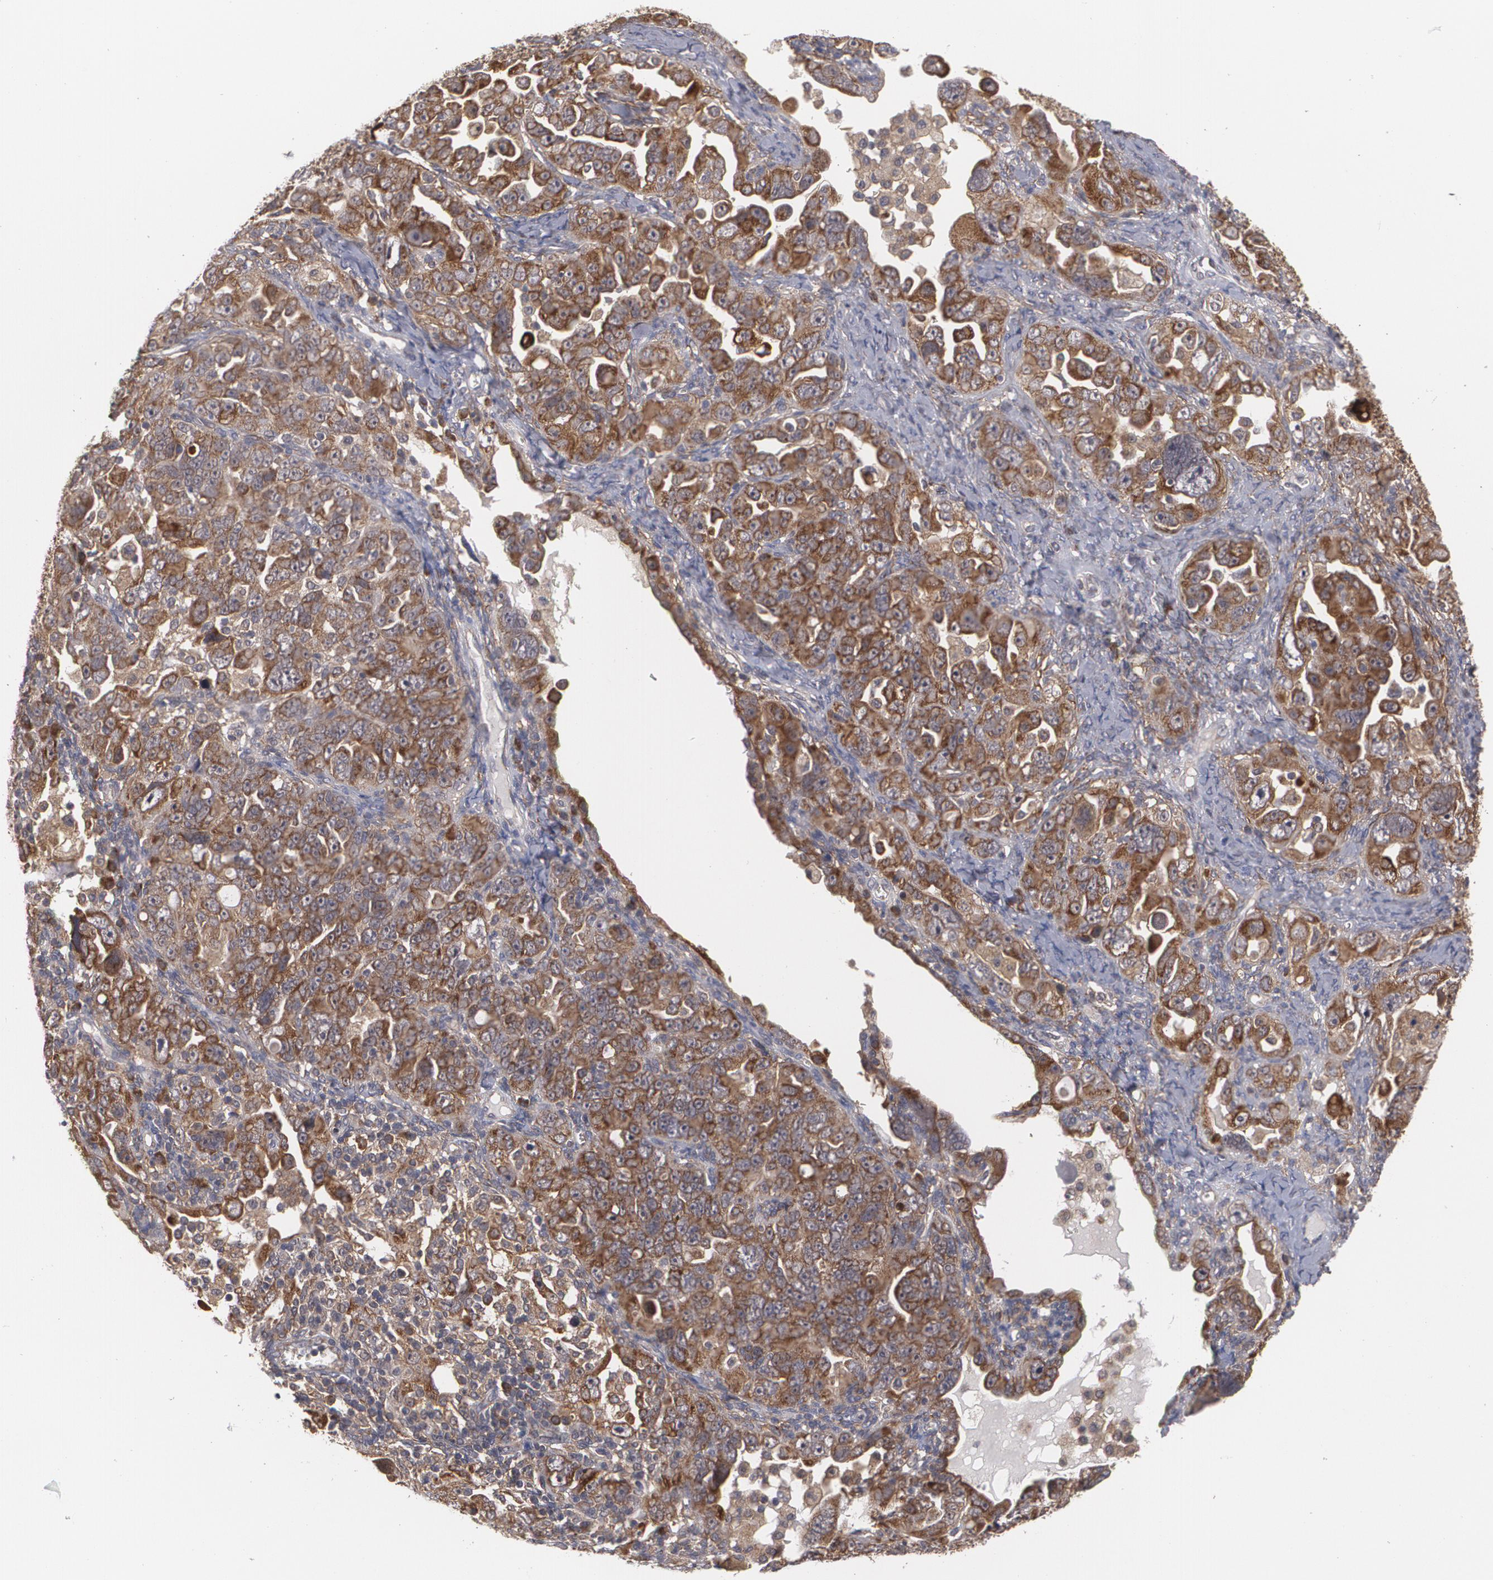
{"staining": {"intensity": "moderate", "quantity": ">75%", "location": "cytoplasmic/membranous"}, "tissue": "ovarian cancer", "cell_type": "Tumor cells", "image_type": "cancer", "snomed": [{"axis": "morphology", "description": "Cystadenocarcinoma, serous, NOS"}, {"axis": "topography", "description": "Ovary"}], "caption": "A brown stain shows moderate cytoplasmic/membranous expression of a protein in ovarian serous cystadenocarcinoma tumor cells.", "gene": "BMP6", "patient": {"sex": "female", "age": 66}}